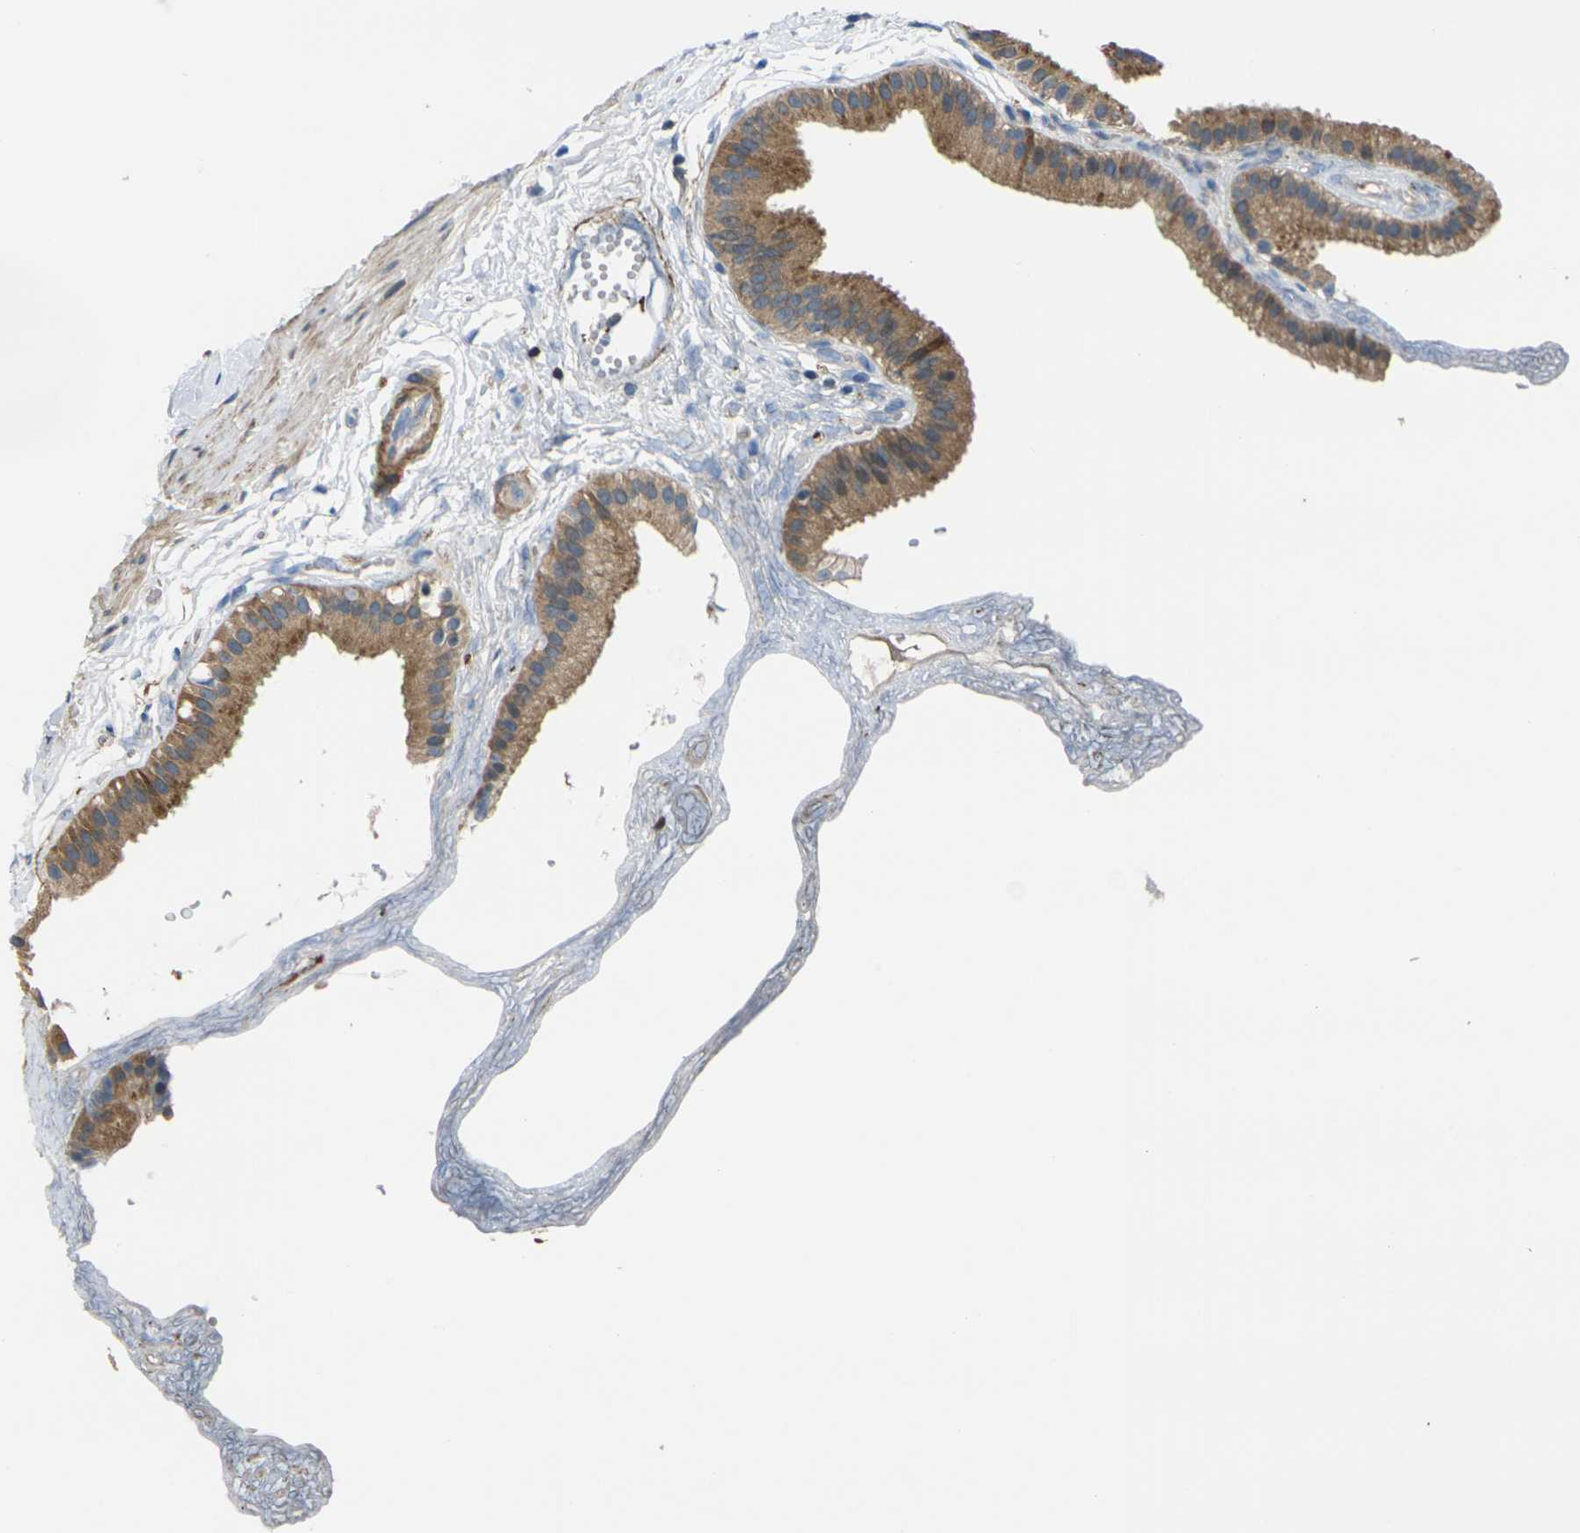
{"staining": {"intensity": "moderate", "quantity": ">75%", "location": "cytoplasmic/membranous"}, "tissue": "gallbladder", "cell_type": "Glandular cells", "image_type": "normal", "snomed": [{"axis": "morphology", "description": "Normal tissue, NOS"}, {"axis": "topography", "description": "Gallbladder"}], "caption": "Immunohistochemical staining of benign human gallbladder displays moderate cytoplasmic/membranous protein expression in approximately >75% of glandular cells.", "gene": "RPS6KA3", "patient": {"sex": "female", "age": 64}}